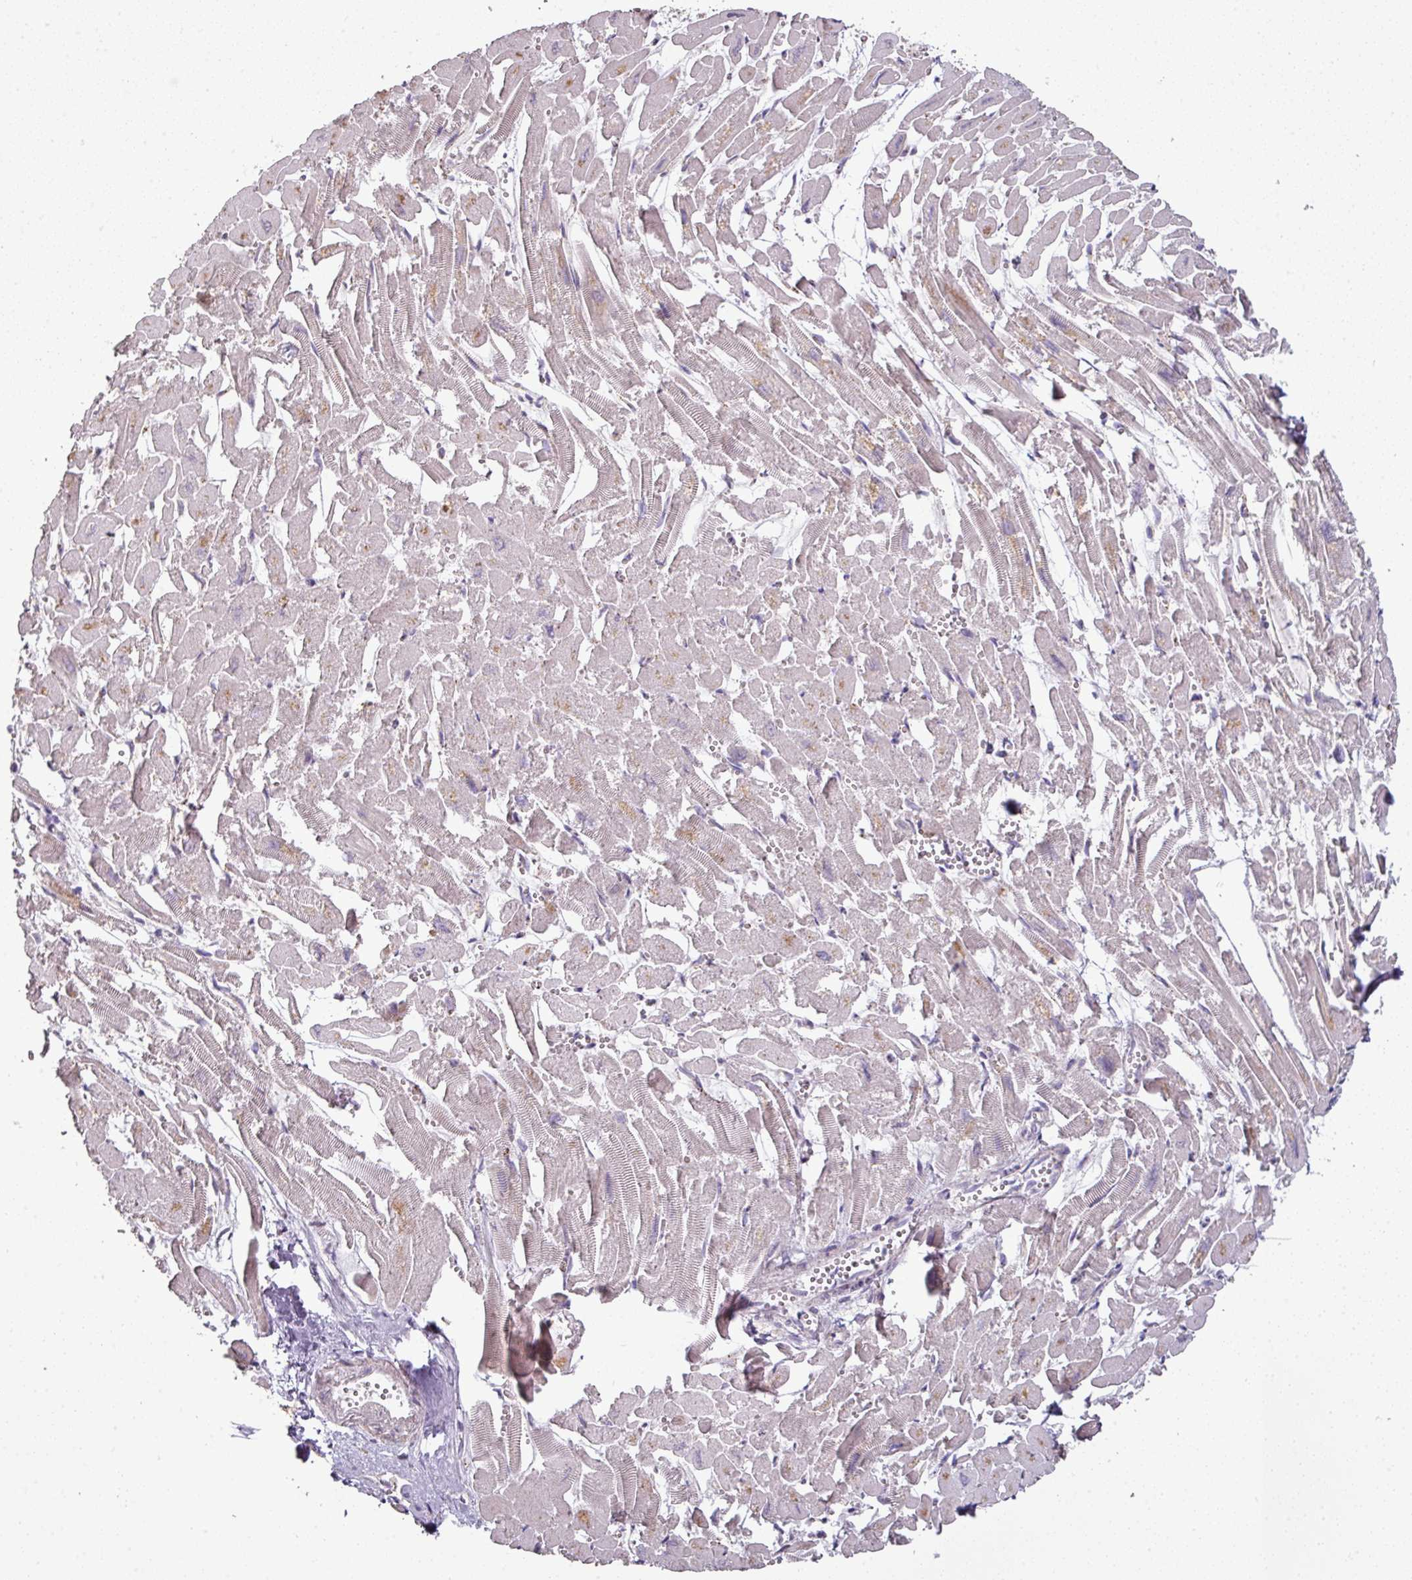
{"staining": {"intensity": "weak", "quantity": "<25%", "location": "cytoplasmic/membranous"}, "tissue": "heart muscle", "cell_type": "Cardiomyocytes", "image_type": "normal", "snomed": [{"axis": "morphology", "description": "Normal tissue, NOS"}, {"axis": "topography", "description": "Heart"}], "caption": "DAB immunohistochemical staining of unremarkable heart muscle reveals no significant staining in cardiomyocytes. Nuclei are stained in blue.", "gene": "CXCR5", "patient": {"sex": "male", "age": 54}}